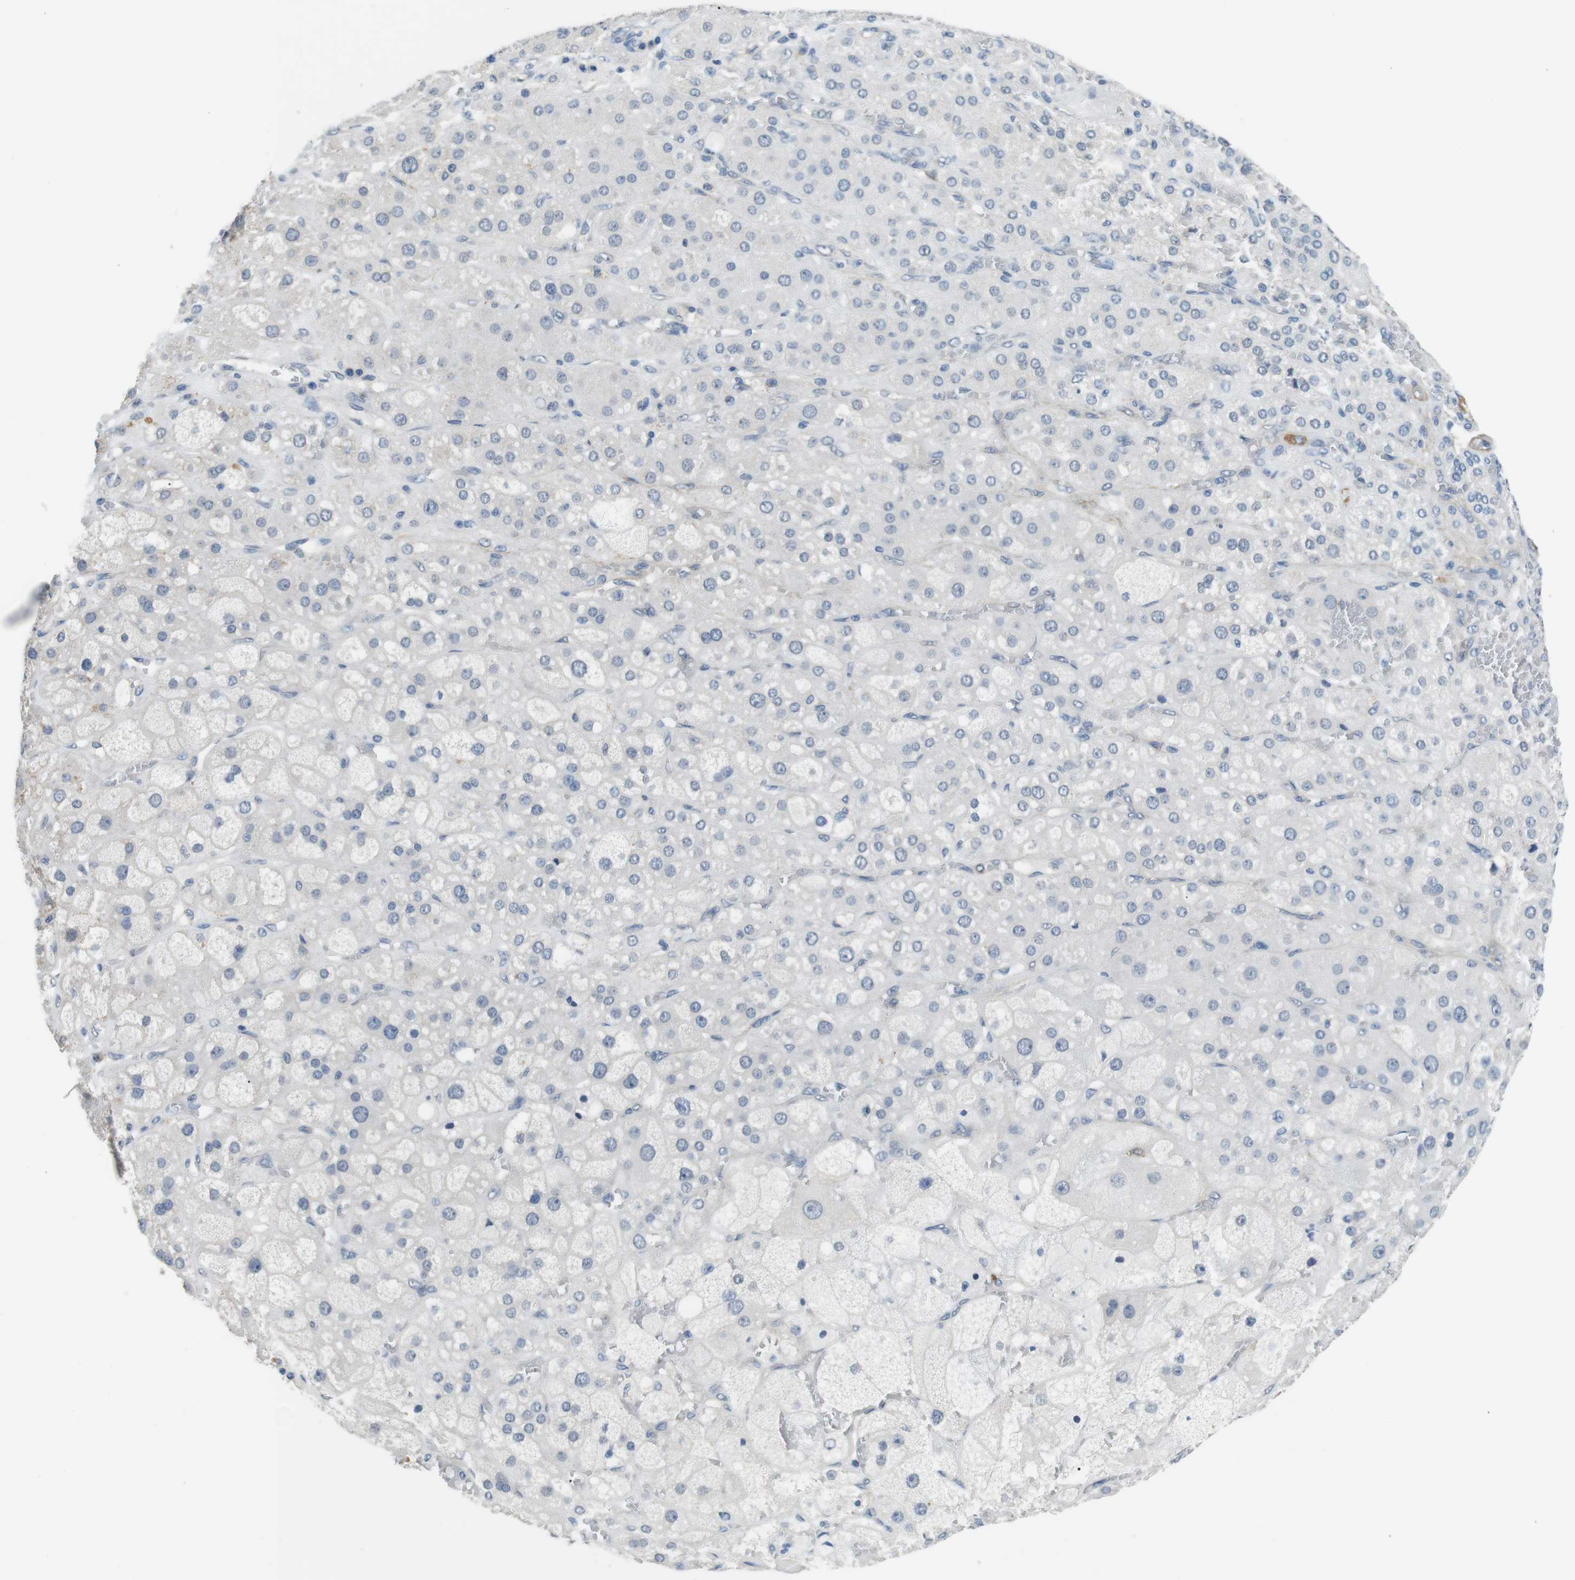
{"staining": {"intensity": "negative", "quantity": "none", "location": "none"}, "tissue": "adrenal gland", "cell_type": "Glandular cells", "image_type": "normal", "snomed": [{"axis": "morphology", "description": "Normal tissue, NOS"}, {"axis": "topography", "description": "Adrenal gland"}], "caption": "DAB (3,3'-diaminobenzidine) immunohistochemical staining of normal human adrenal gland shows no significant expression in glandular cells.", "gene": "GZMM", "patient": {"sex": "female", "age": 47}}